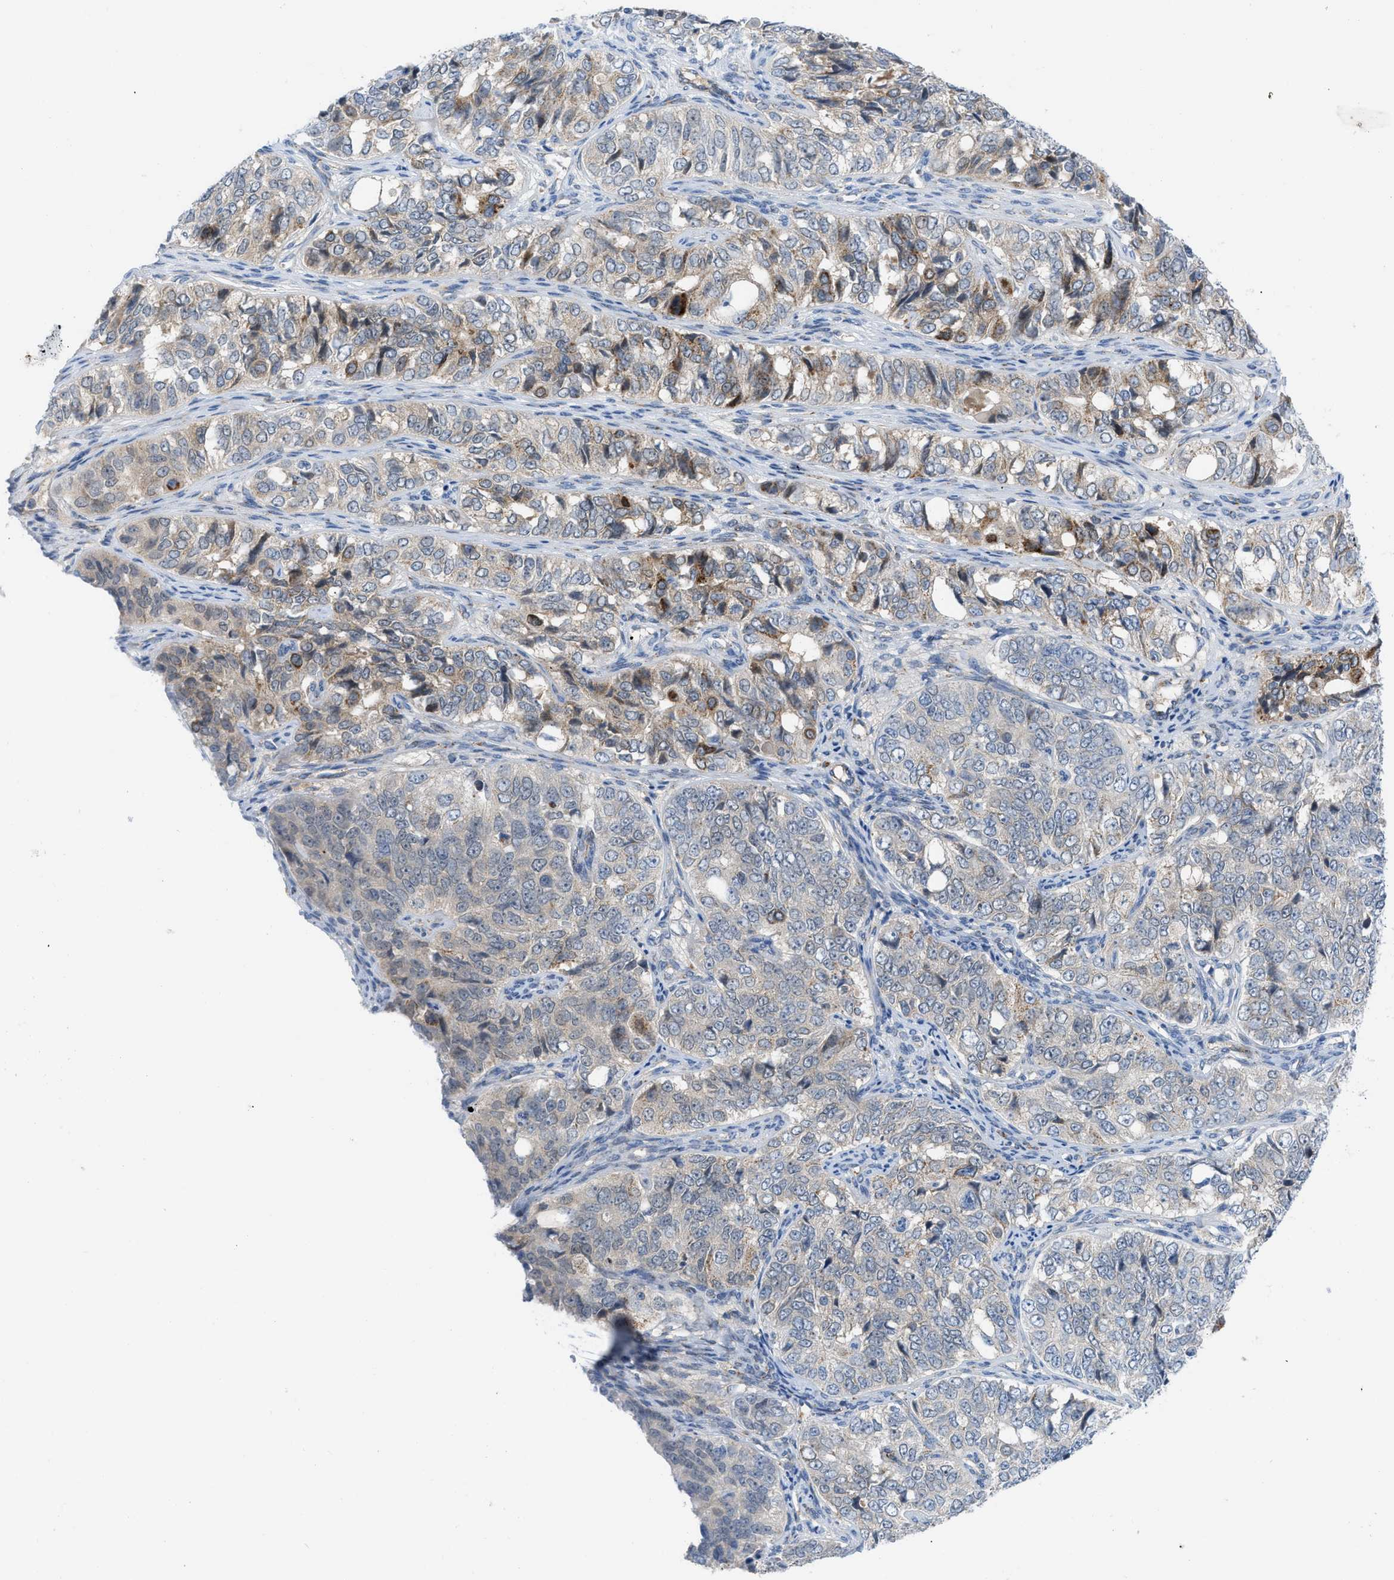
{"staining": {"intensity": "weak", "quantity": "25%-75%", "location": "cytoplasmic/membranous"}, "tissue": "ovarian cancer", "cell_type": "Tumor cells", "image_type": "cancer", "snomed": [{"axis": "morphology", "description": "Carcinoma, endometroid"}, {"axis": "topography", "description": "Ovary"}], "caption": "Tumor cells show low levels of weak cytoplasmic/membranous expression in about 25%-75% of cells in ovarian cancer (endometroid carcinoma).", "gene": "RBBP9", "patient": {"sex": "female", "age": 51}}